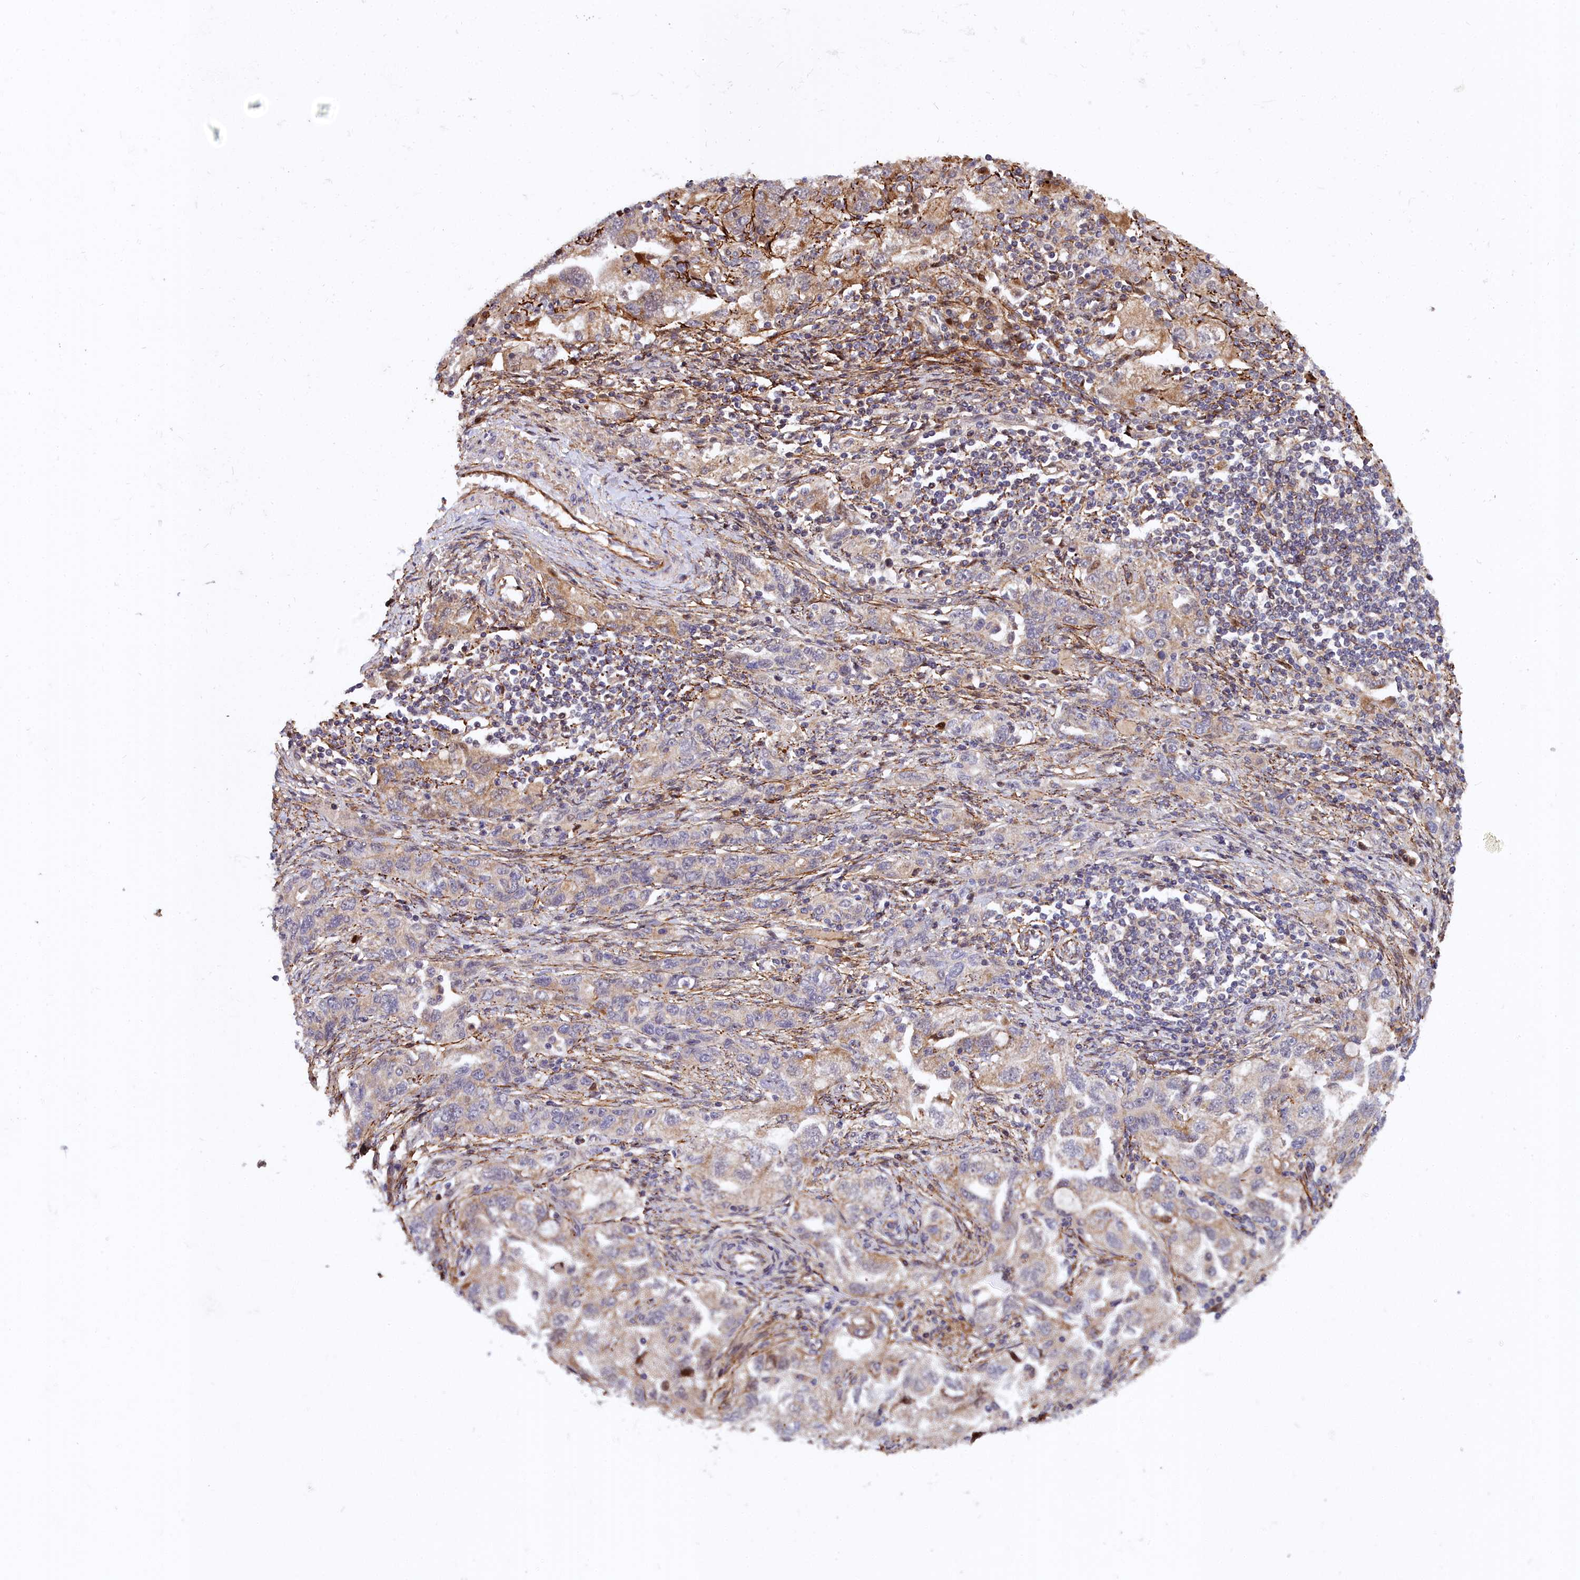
{"staining": {"intensity": "moderate", "quantity": "25%-75%", "location": "cytoplasmic/membranous"}, "tissue": "ovarian cancer", "cell_type": "Tumor cells", "image_type": "cancer", "snomed": [{"axis": "morphology", "description": "Carcinoma, NOS"}, {"axis": "morphology", "description": "Cystadenocarcinoma, serous, NOS"}, {"axis": "topography", "description": "Ovary"}], "caption": "Approximately 25%-75% of tumor cells in human ovarian carcinoma exhibit moderate cytoplasmic/membranous protein expression as visualized by brown immunohistochemical staining.", "gene": "MRPS11", "patient": {"sex": "female", "age": 69}}